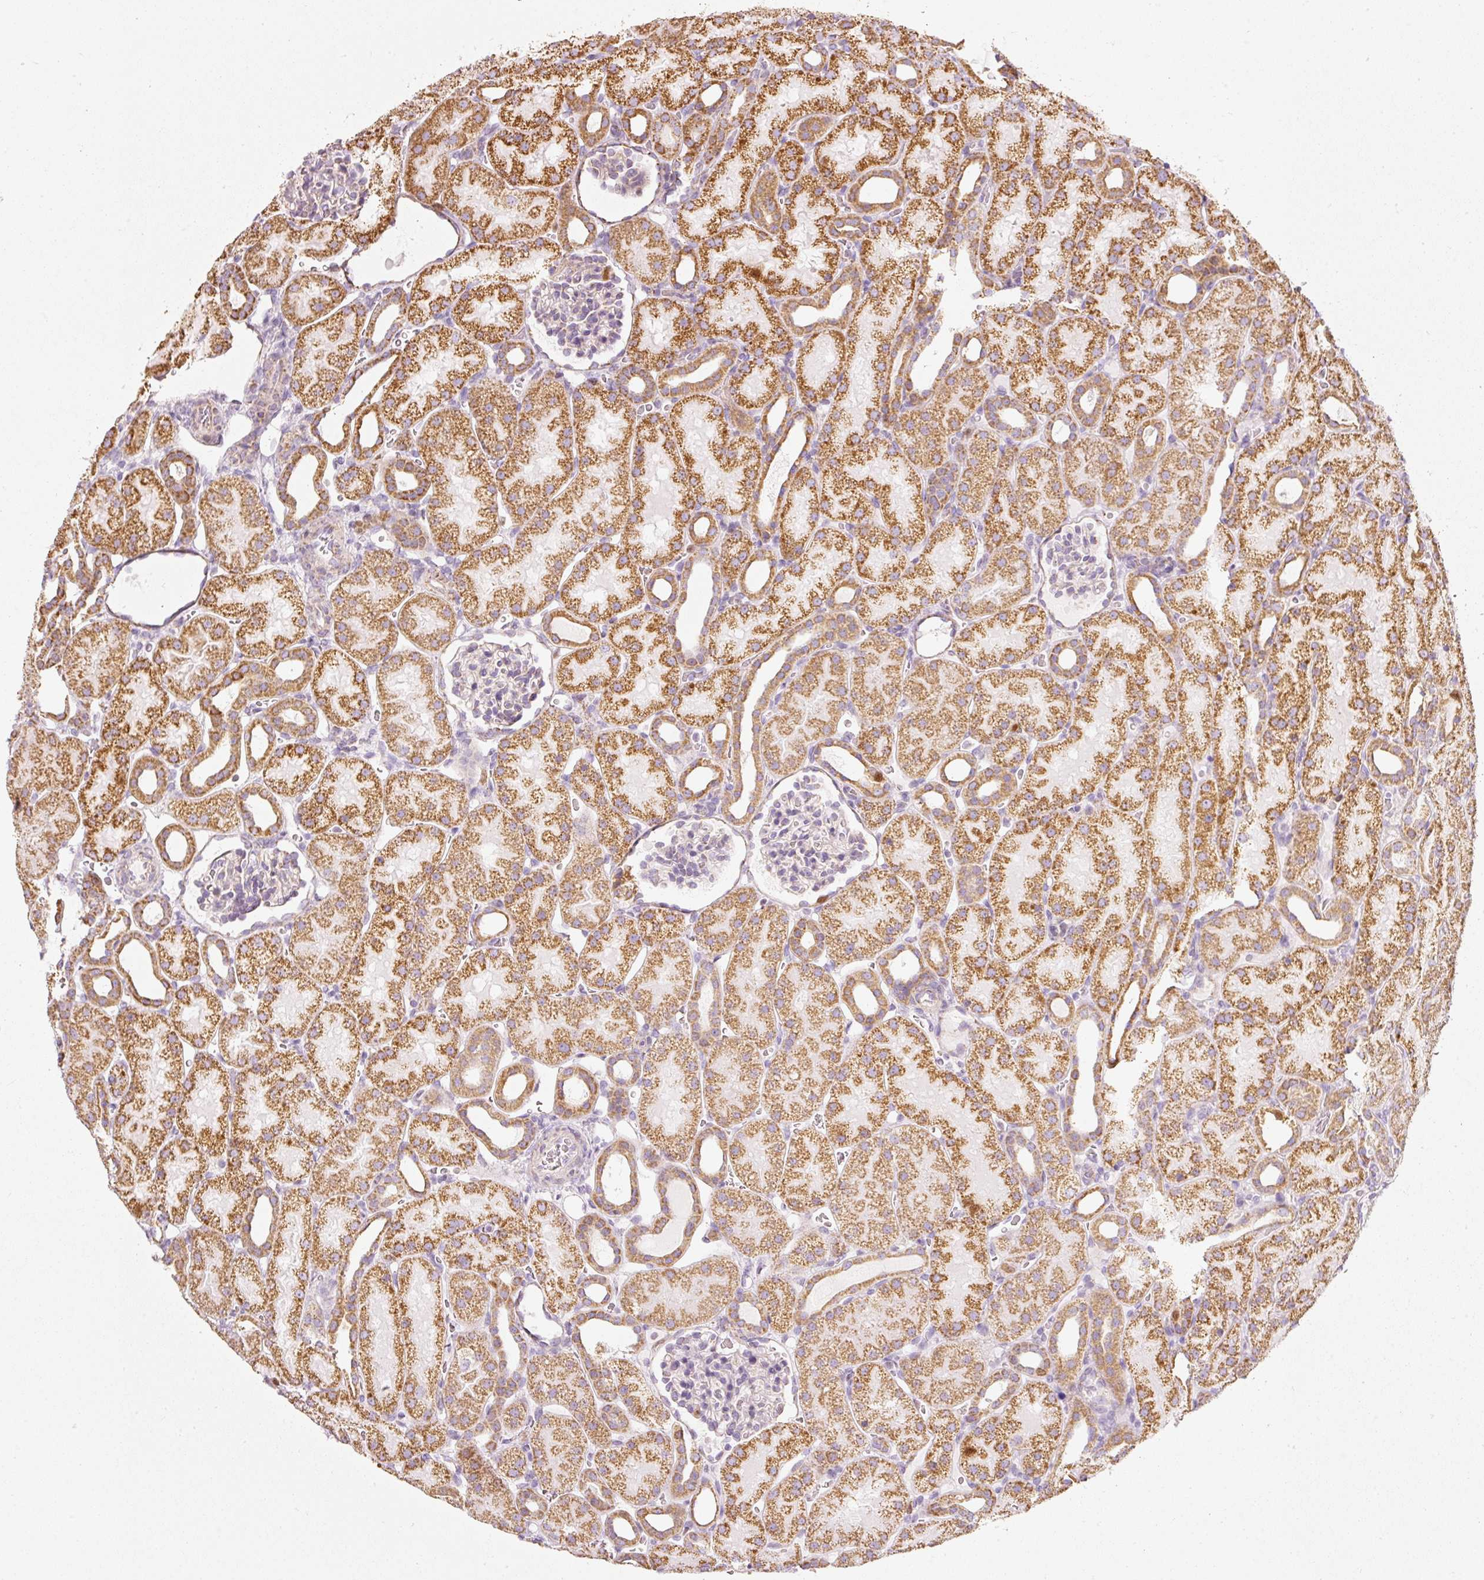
{"staining": {"intensity": "negative", "quantity": "none", "location": "none"}, "tissue": "kidney", "cell_type": "Cells in glomeruli", "image_type": "normal", "snomed": [{"axis": "morphology", "description": "Normal tissue, NOS"}, {"axis": "topography", "description": "Kidney"}], "caption": "IHC photomicrograph of unremarkable kidney stained for a protein (brown), which displays no positivity in cells in glomeruli. The staining is performed using DAB (3,3'-diaminobenzidine) brown chromogen with nuclei counter-stained in using hematoxylin.", "gene": "DUT", "patient": {"sex": "male", "age": 2}}